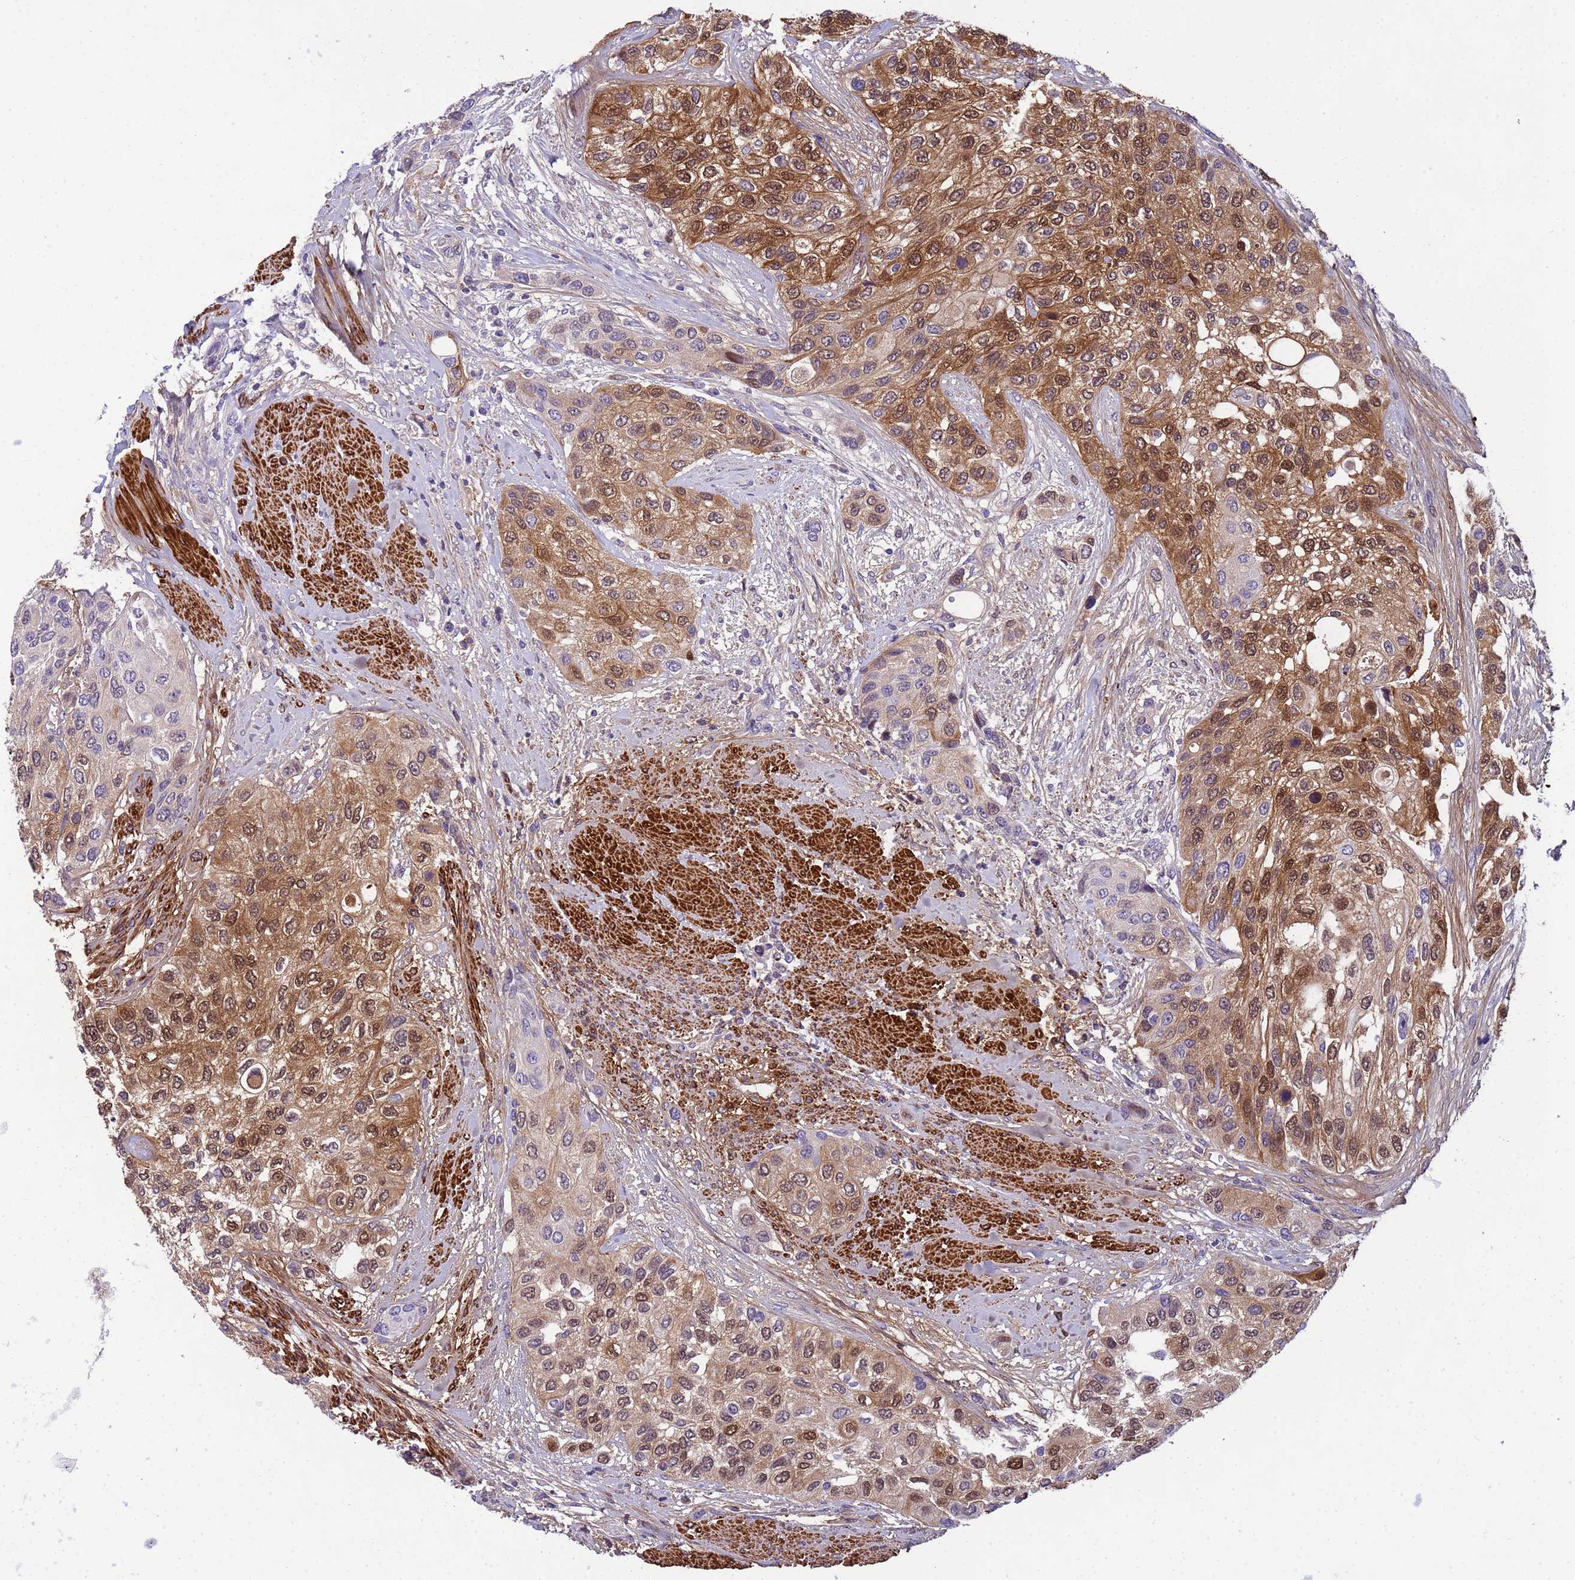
{"staining": {"intensity": "moderate", "quantity": ">75%", "location": "cytoplasmic/membranous,nuclear"}, "tissue": "urothelial cancer", "cell_type": "Tumor cells", "image_type": "cancer", "snomed": [{"axis": "morphology", "description": "Normal tissue, NOS"}, {"axis": "morphology", "description": "Urothelial carcinoma, High grade"}, {"axis": "topography", "description": "Vascular tissue"}, {"axis": "topography", "description": "Urinary bladder"}], "caption": "Urothelial carcinoma (high-grade) was stained to show a protein in brown. There is medium levels of moderate cytoplasmic/membranous and nuclear expression in approximately >75% of tumor cells. The protein is stained brown, and the nuclei are stained in blue (DAB (3,3'-diaminobenzidine) IHC with brightfield microscopy, high magnification).", "gene": "P2RX7", "patient": {"sex": "female", "age": 56}}